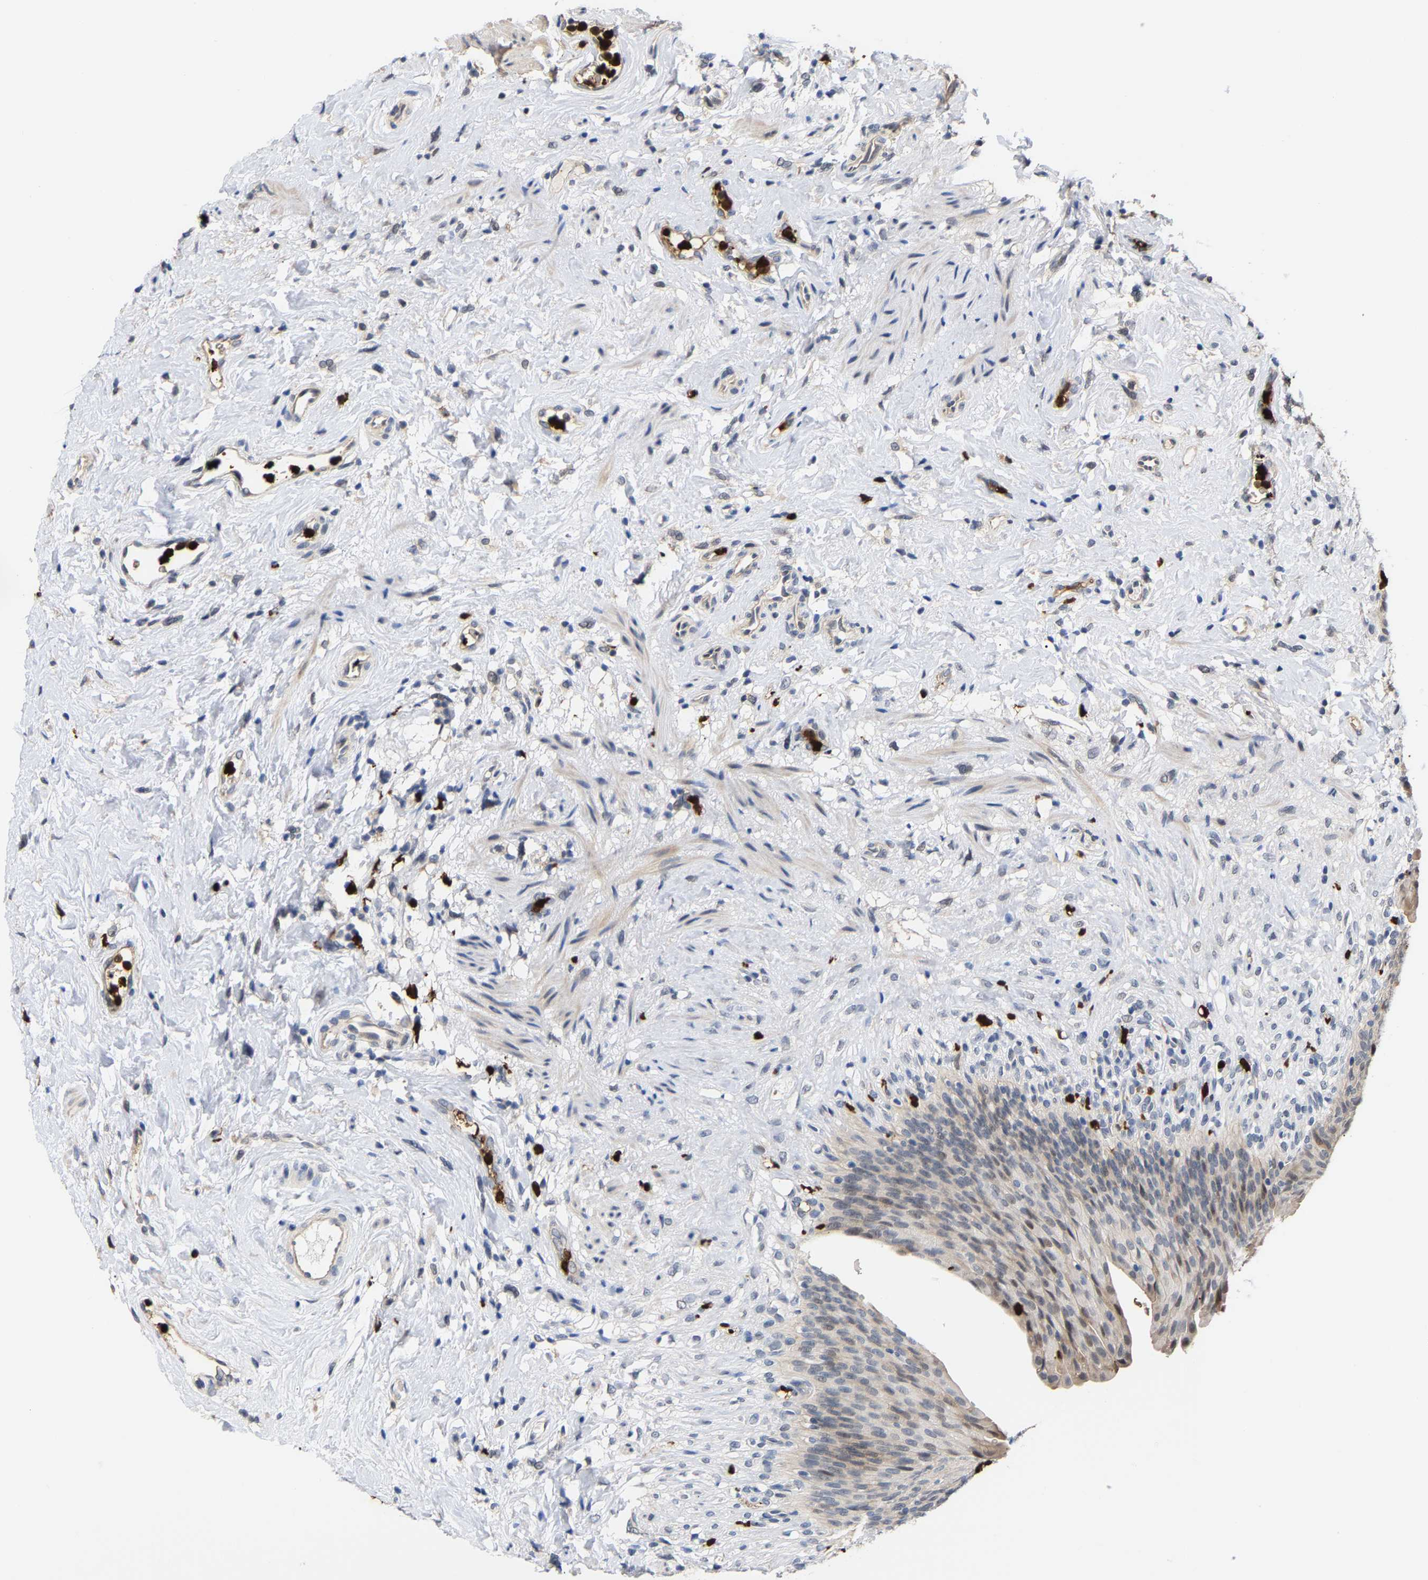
{"staining": {"intensity": "moderate", "quantity": "<25%", "location": "cytoplasmic/membranous,nuclear"}, "tissue": "urinary bladder", "cell_type": "Urothelial cells", "image_type": "normal", "snomed": [{"axis": "morphology", "description": "Normal tissue, NOS"}, {"axis": "topography", "description": "Urinary bladder"}], "caption": "A low amount of moderate cytoplasmic/membranous,nuclear positivity is identified in about <25% of urothelial cells in benign urinary bladder.", "gene": "TDRD7", "patient": {"sex": "female", "age": 79}}